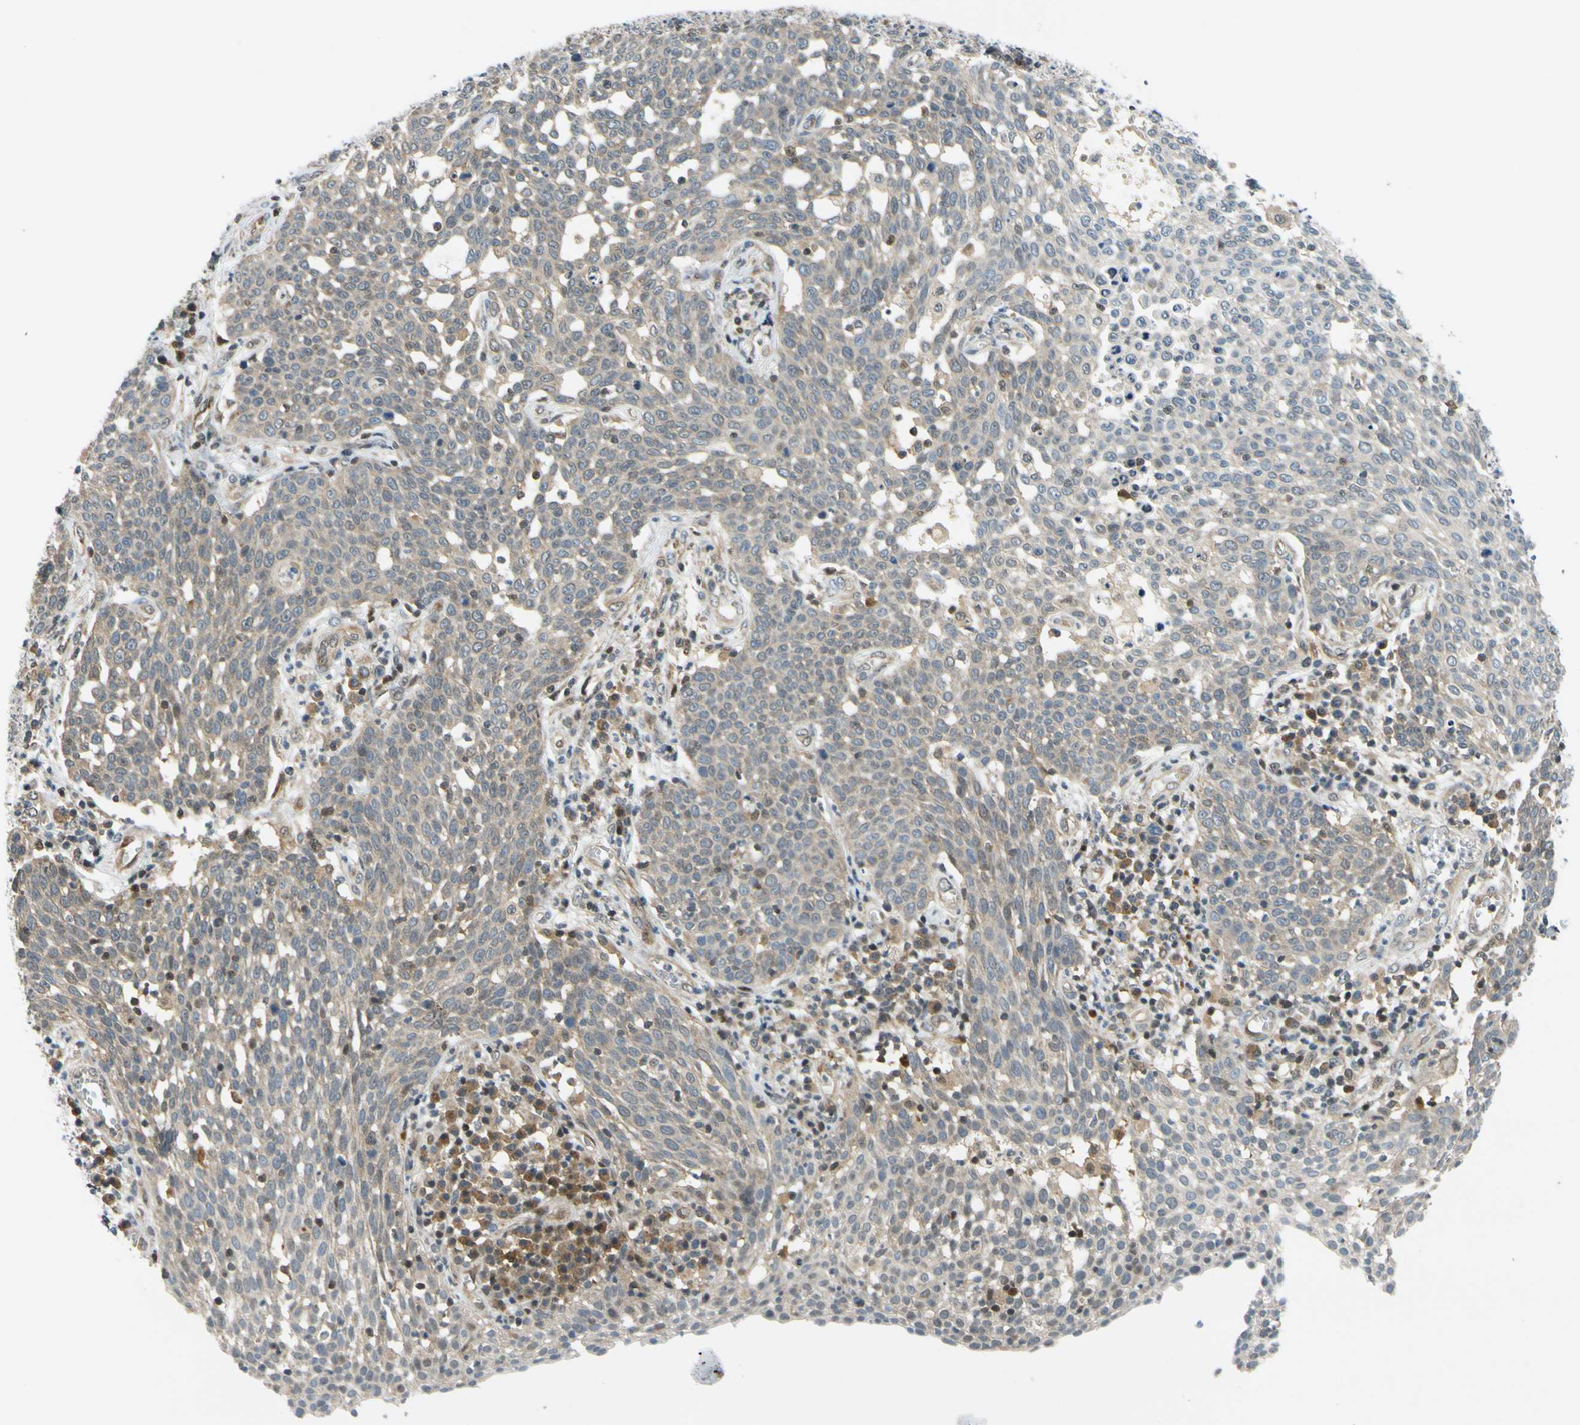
{"staining": {"intensity": "negative", "quantity": "none", "location": "none"}, "tissue": "cervical cancer", "cell_type": "Tumor cells", "image_type": "cancer", "snomed": [{"axis": "morphology", "description": "Squamous cell carcinoma, NOS"}, {"axis": "topography", "description": "Cervix"}], "caption": "This histopathology image is of cervical cancer stained with IHC to label a protein in brown with the nuclei are counter-stained blue. There is no expression in tumor cells.", "gene": "MAPK9", "patient": {"sex": "female", "age": 34}}